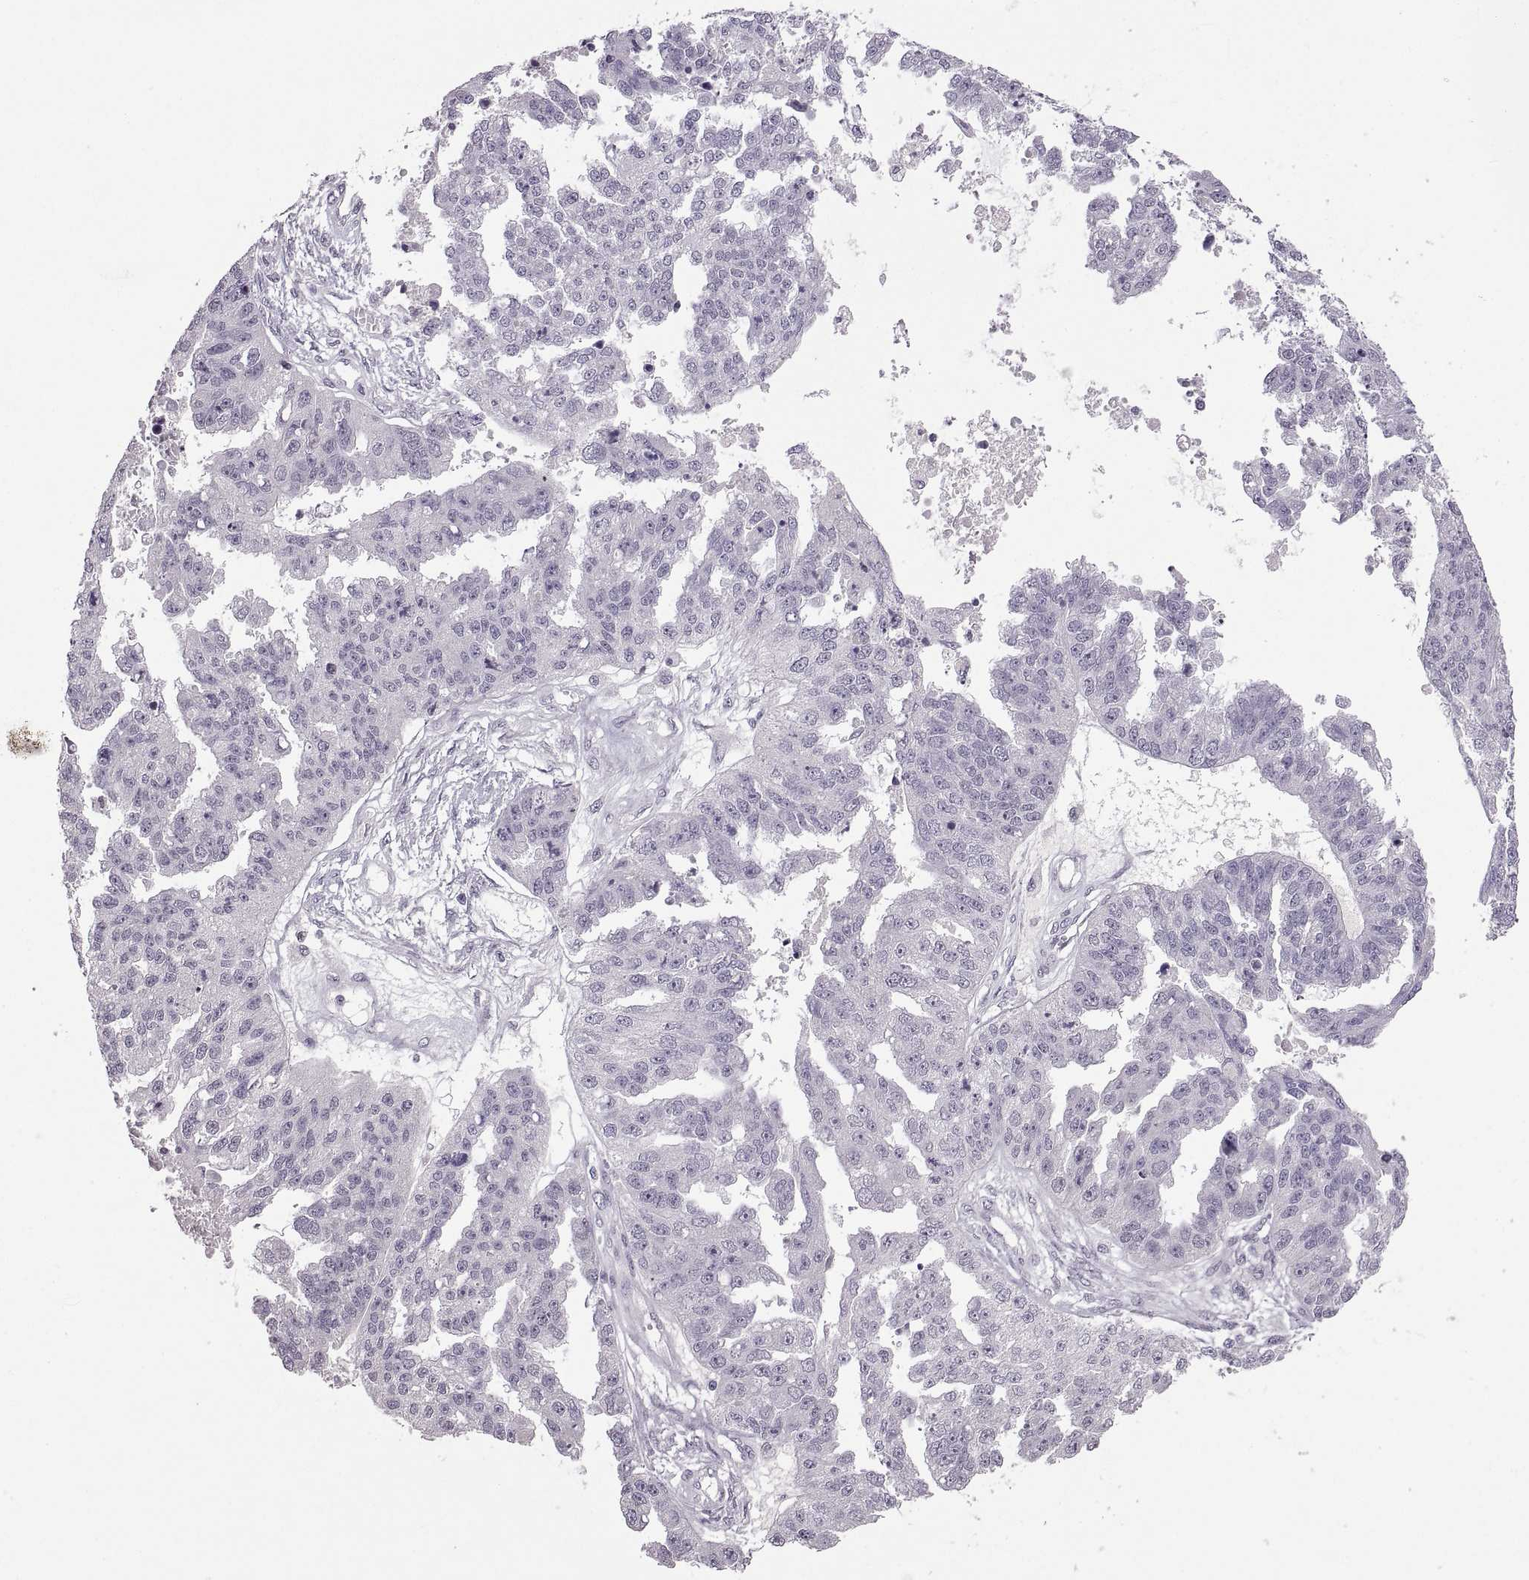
{"staining": {"intensity": "negative", "quantity": "none", "location": "none"}, "tissue": "ovarian cancer", "cell_type": "Tumor cells", "image_type": "cancer", "snomed": [{"axis": "morphology", "description": "Cystadenocarcinoma, serous, NOS"}, {"axis": "topography", "description": "Ovary"}], "caption": "Tumor cells are negative for brown protein staining in ovarian serous cystadenocarcinoma.", "gene": "NEK2", "patient": {"sex": "female", "age": 58}}